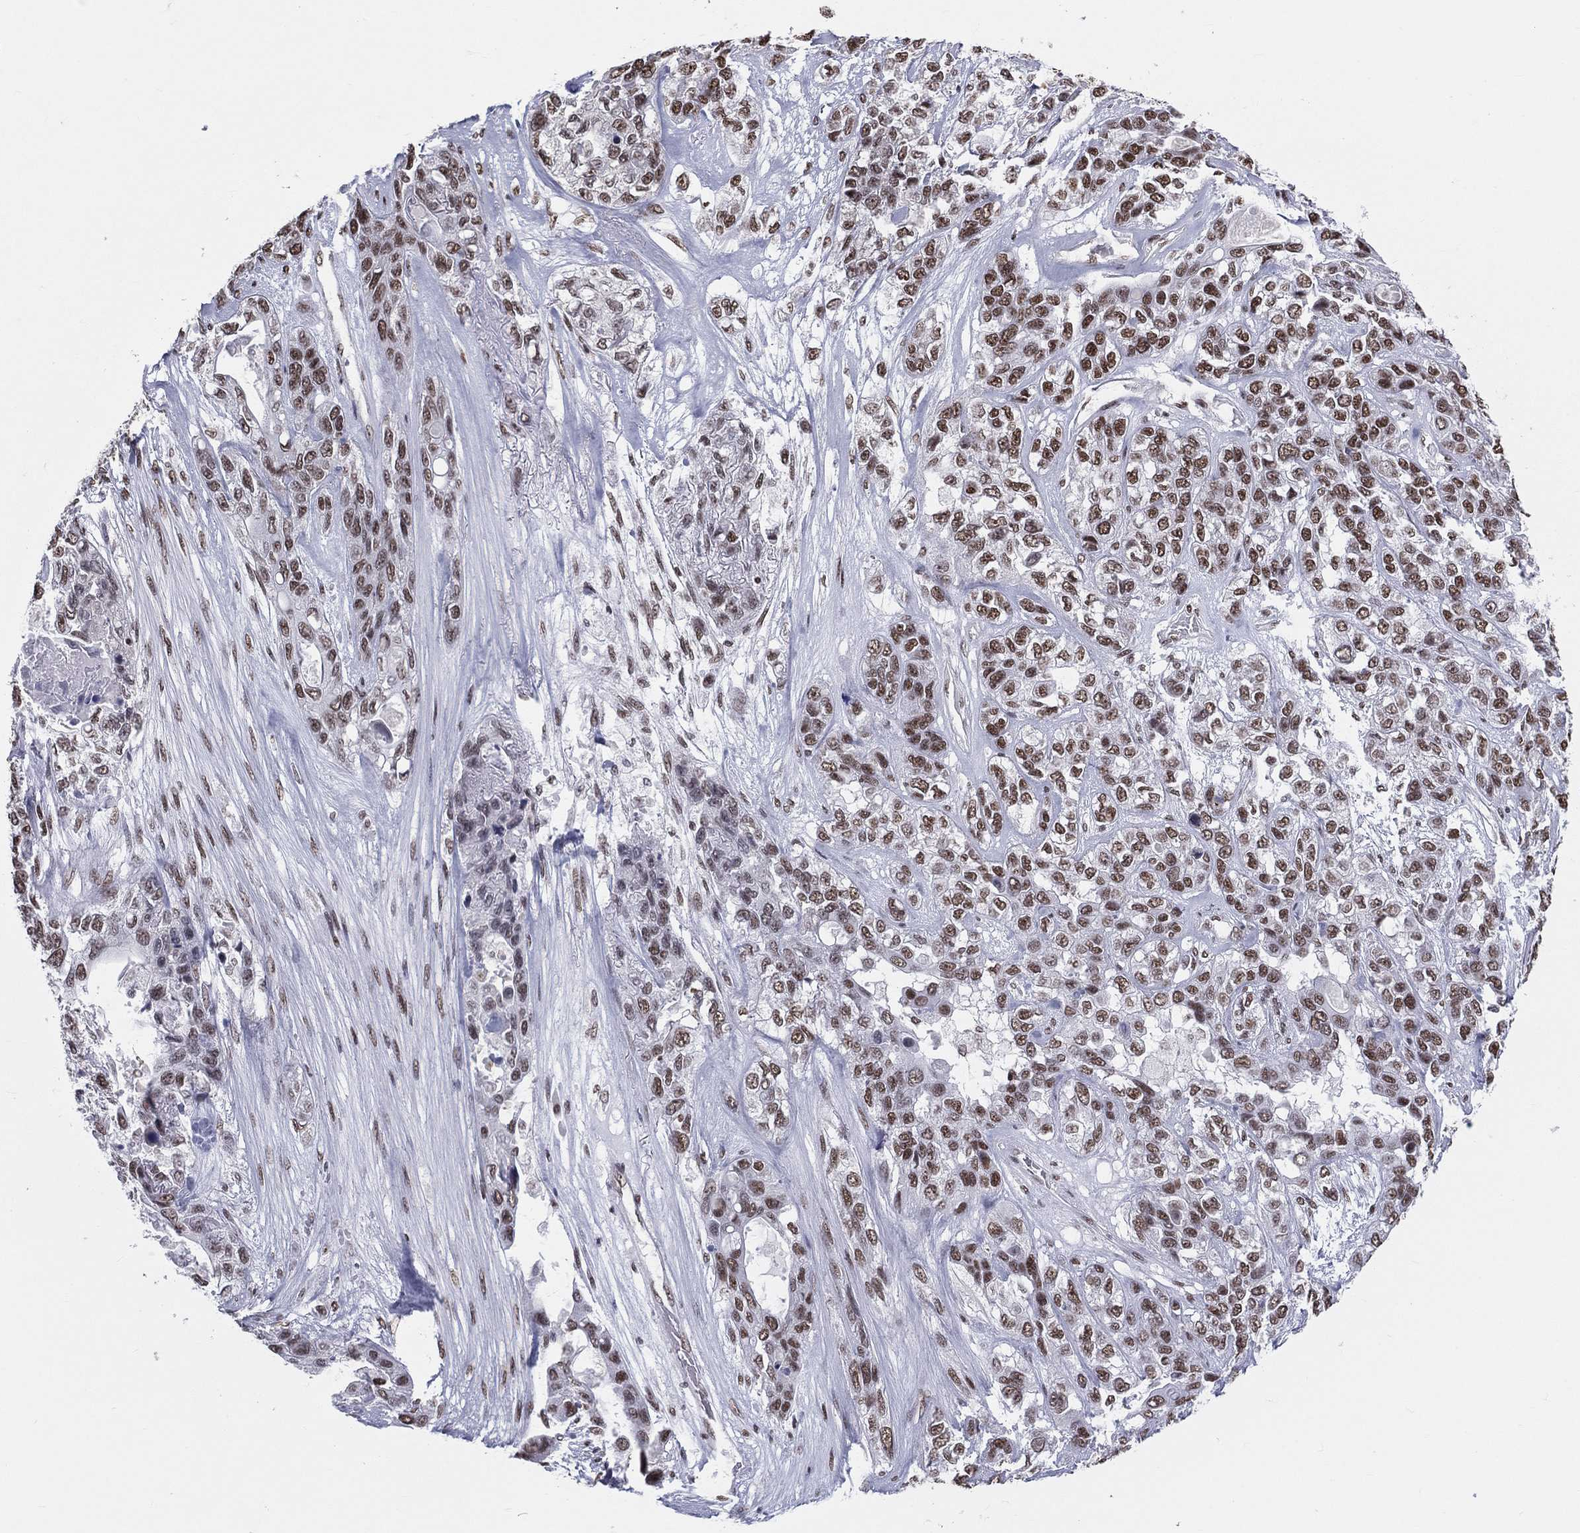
{"staining": {"intensity": "strong", "quantity": "25%-75%", "location": "nuclear"}, "tissue": "lung cancer", "cell_type": "Tumor cells", "image_type": "cancer", "snomed": [{"axis": "morphology", "description": "Squamous cell carcinoma, NOS"}, {"axis": "topography", "description": "Lung"}], "caption": "Strong nuclear staining is appreciated in about 25%-75% of tumor cells in lung cancer (squamous cell carcinoma).", "gene": "ZNF7", "patient": {"sex": "female", "age": 70}}